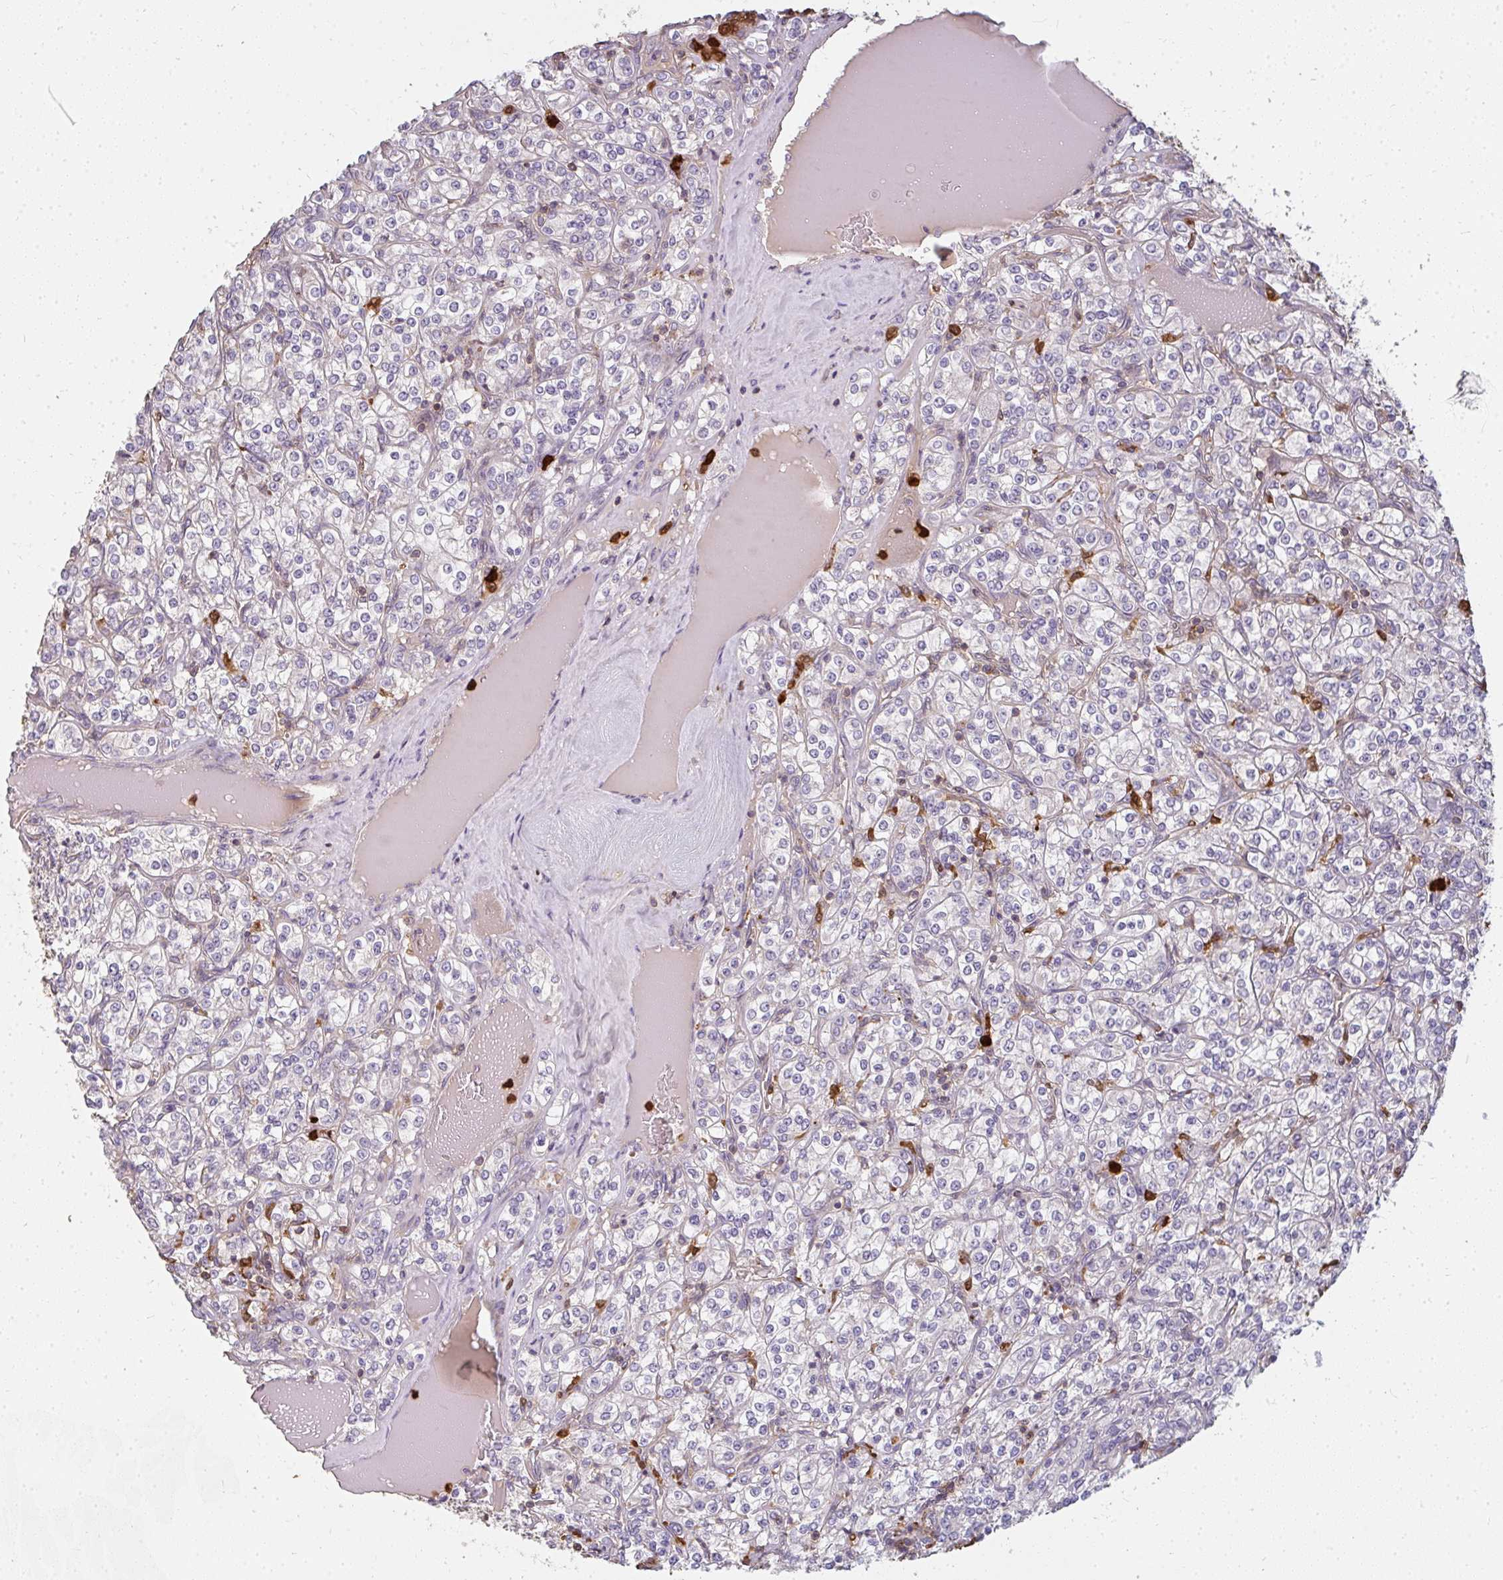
{"staining": {"intensity": "negative", "quantity": "none", "location": "none"}, "tissue": "renal cancer", "cell_type": "Tumor cells", "image_type": "cancer", "snomed": [{"axis": "morphology", "description": "Adenocarcinoma, NOS"}, {"axis": "topography", "description": "Kidney"}], "caption": "An image of adenocarcinoma (renal) stained for a protein displays no brown staining in tumor cells. Brightfield microscopy of immunohistochemistry (IHC) stained with DAB (brown) and hematoxylin (blue), captured at high magnification.", "gene": "CNTRL", "patient": {"sex": "male", "age": 77}}